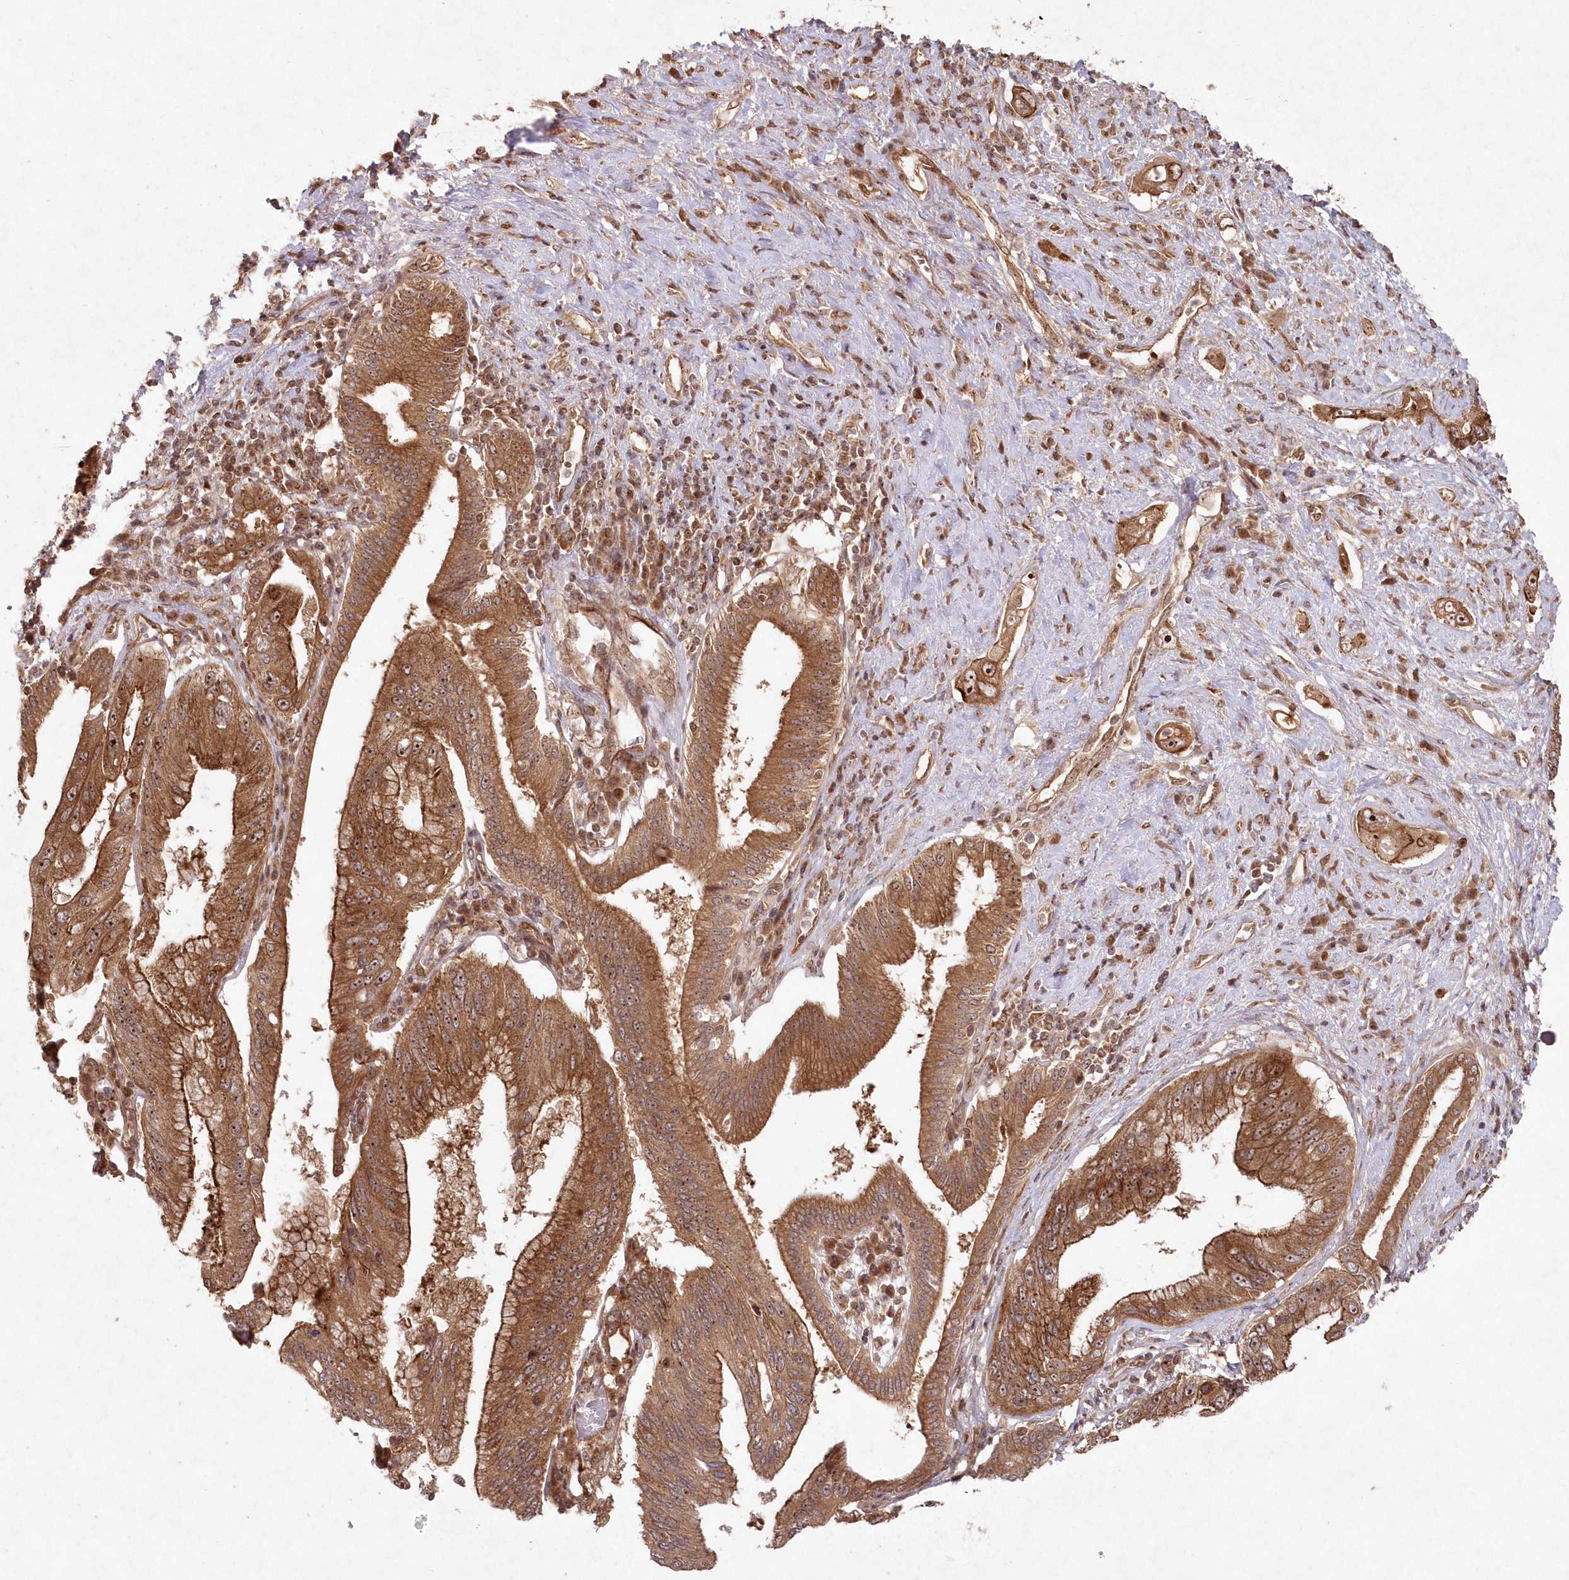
{"staining": {"intensity": "strong", "quantity": ">75%", "location": "cytoplasmic/membranous,nuclear"}, "tissue": "pancreatic cancer", "cell_type": "Tumor cells", "image_type": "cancer", "snomed": [{"axis": "morphology", "description": "Inflammation, NOS"}, {"axis": "morphology", "description": "Adenocarcinoma, NOS"}, {"axis": "topography", "description": "Pancreas"}], "caption": "Adenocarcinoma (pancreatic) stained for a protein demonstrates strong cytoplasmic/membranous and nuclear positivity in tumor cells.", "gene": "SERINC1", "patient": {"sex": "female", "age": 56}}